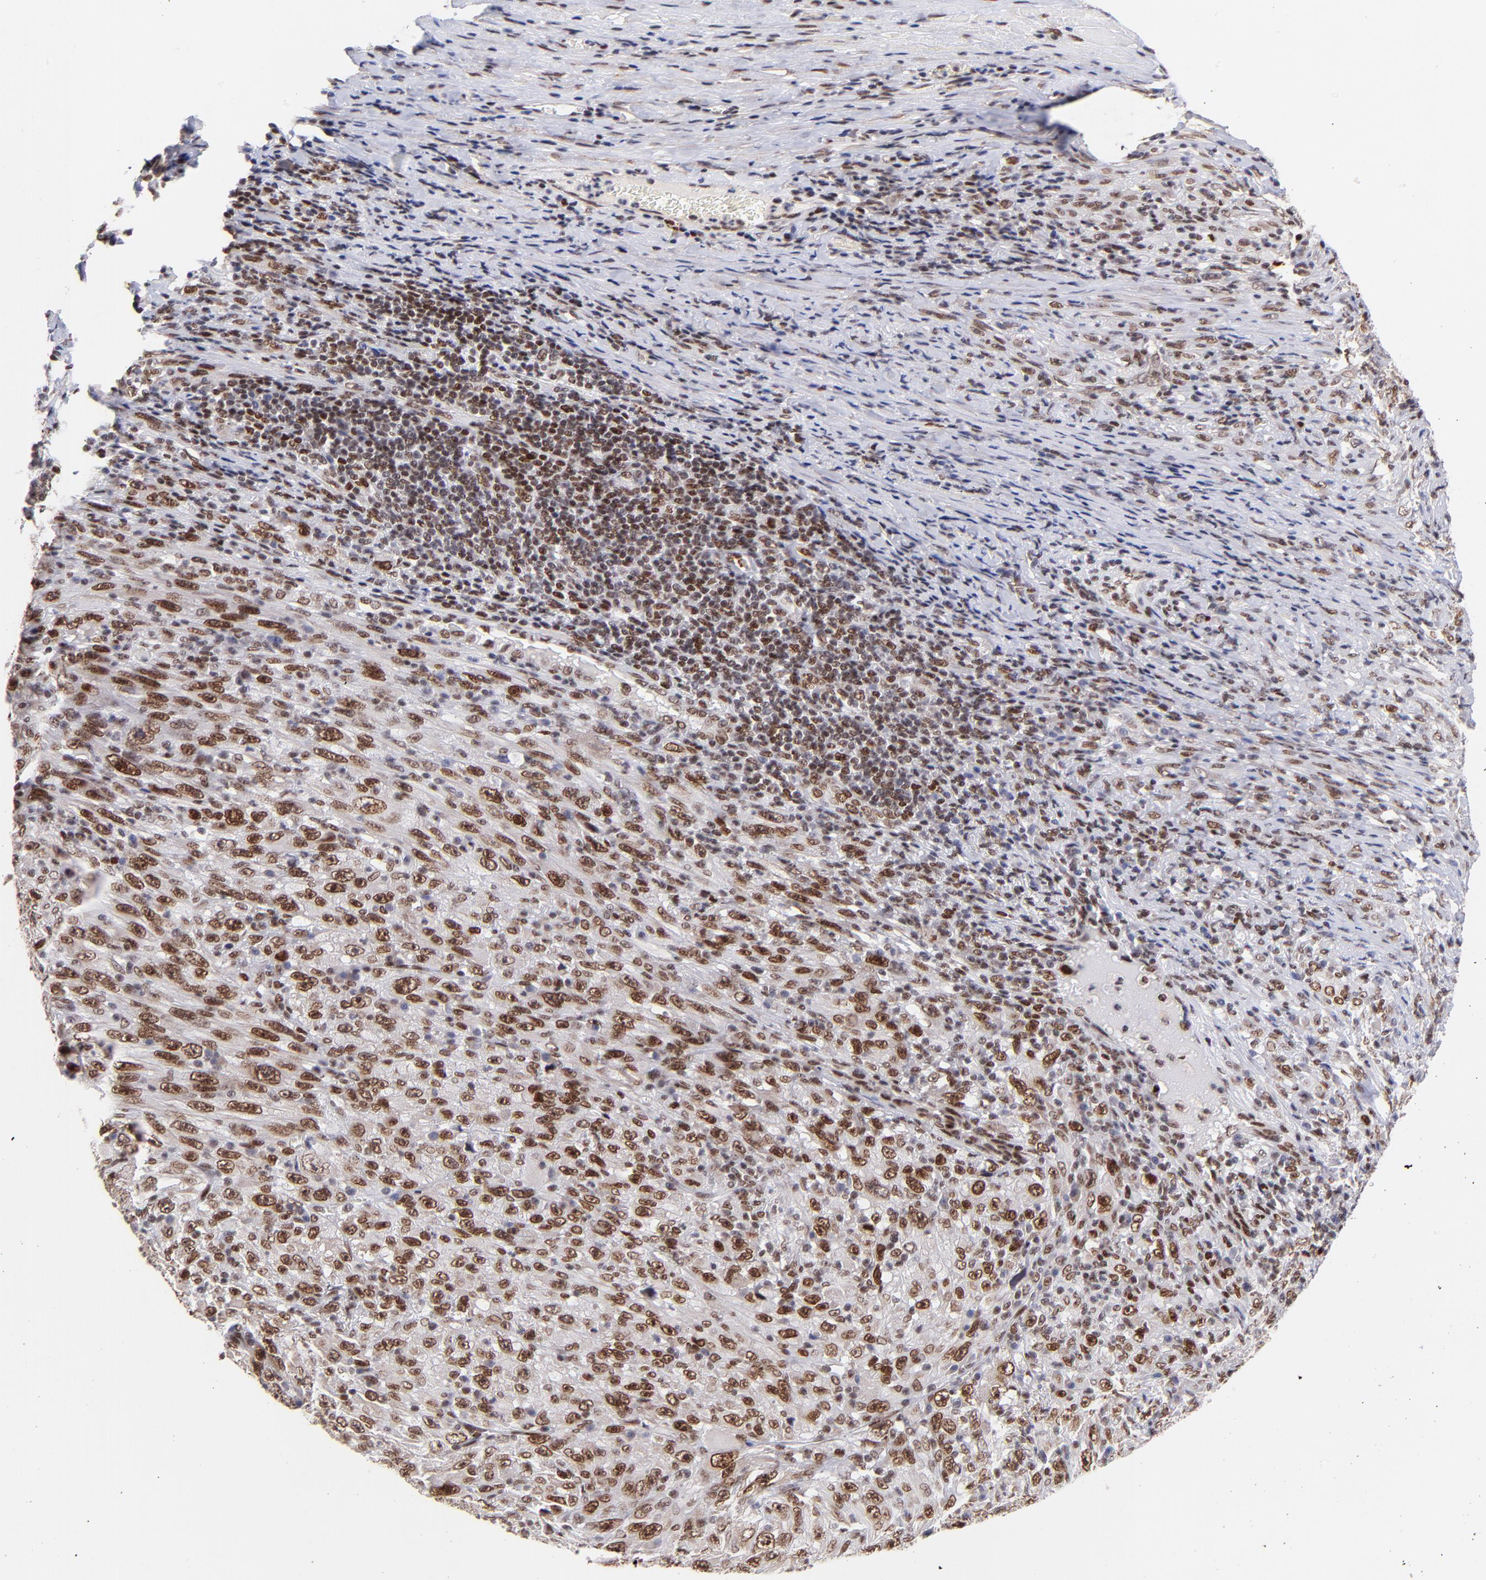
{"staining": {"intensity": "strong", "quantity": ">75%", "location": "nuclear"}, "tissue": "melanoma", "cell_type": "Tumor cells", "image_type": "cancer", "snomed": [{"axis": "morphology", "description": "Malignant melanoma, Metastatic site"}, {"axis": "topography", "description": "Skin"}], "caption": "Melanoma was stained to show a protein in brown. There is high levels of strong nuclear staining in approximately >75% of tumor cells.", "gene": "MIDEAS", "patient": {"sex": "female", "age": 56}}